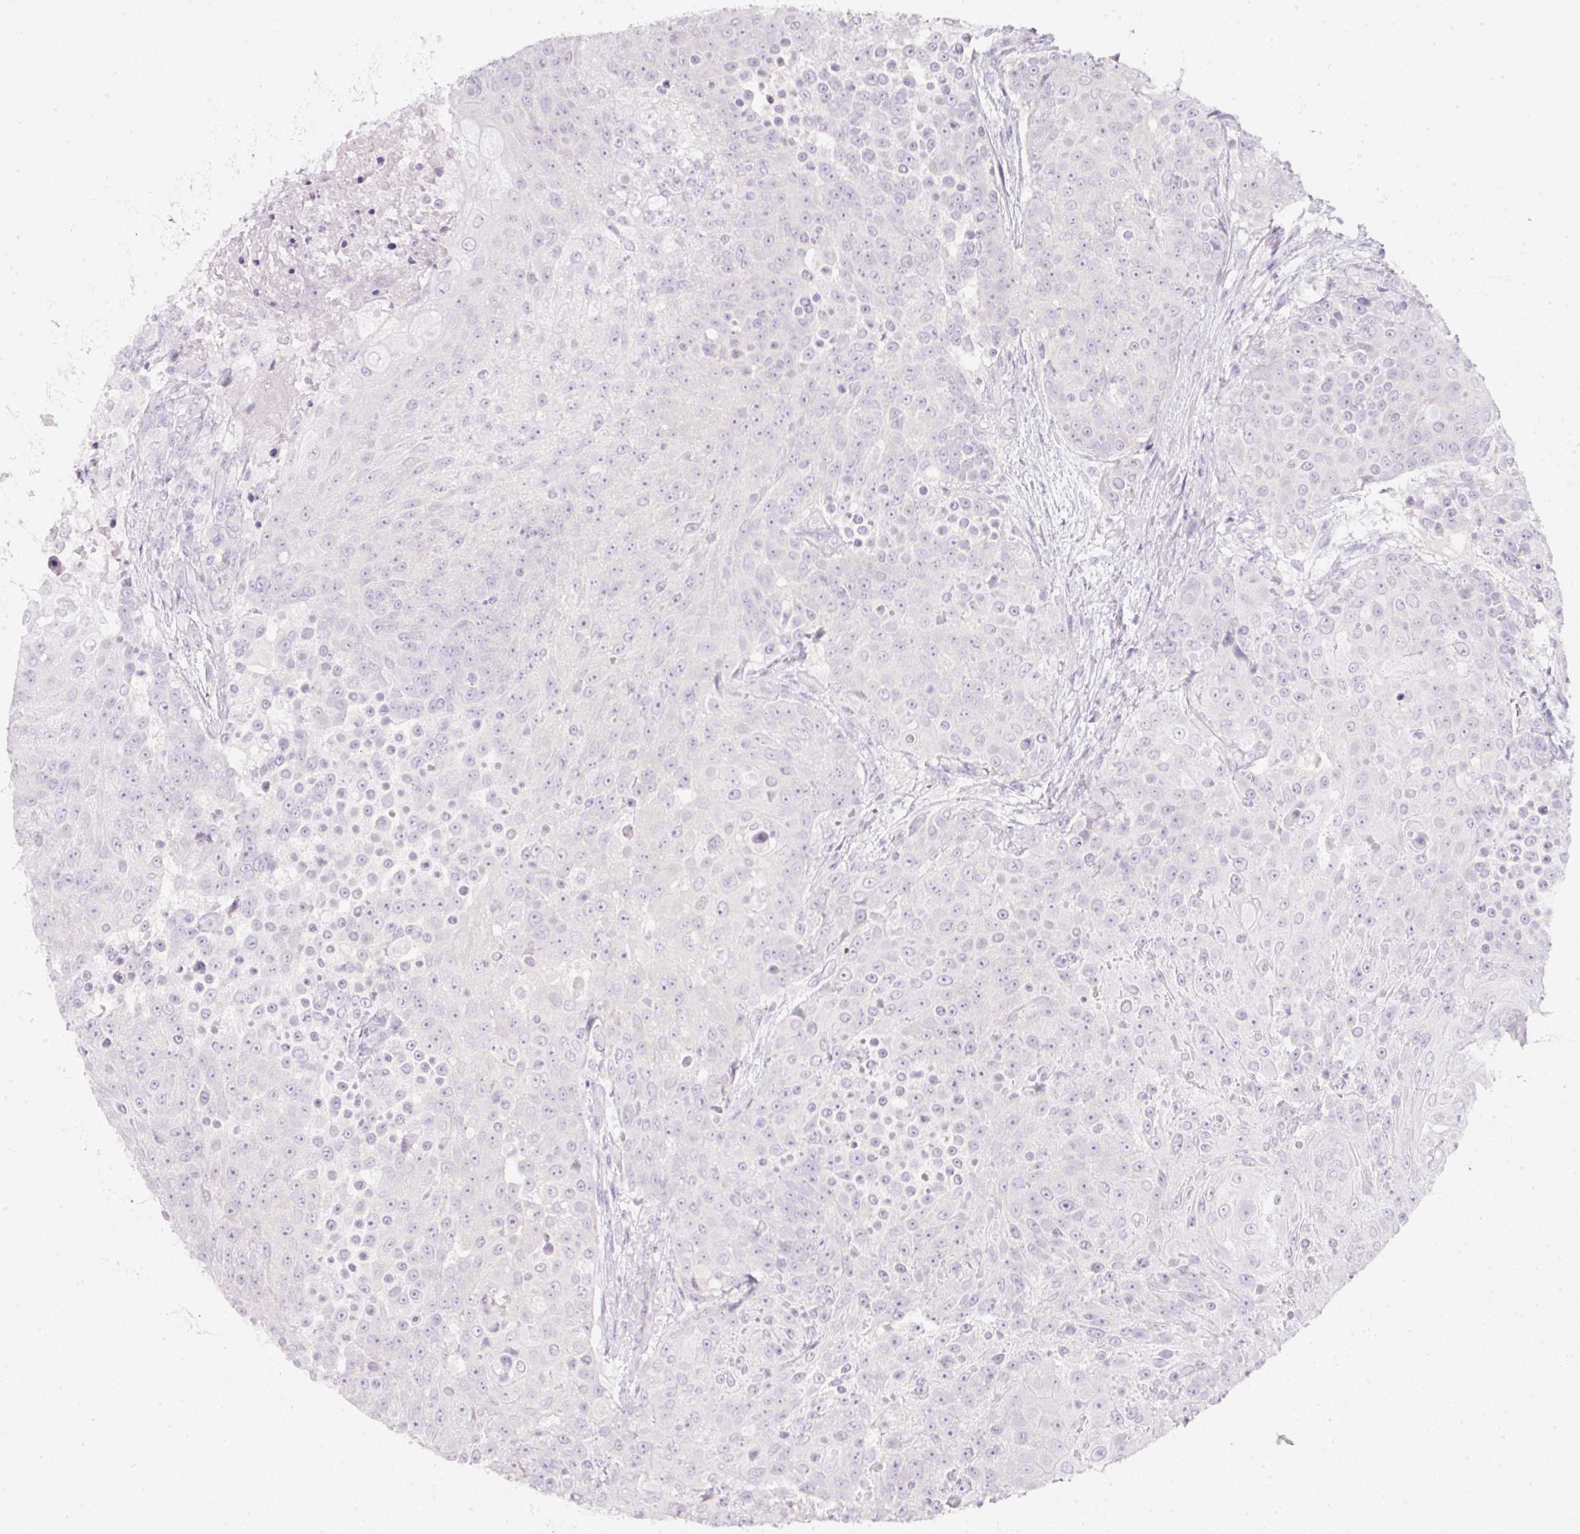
{"staining": {"intensity": "negative", "quantity": "none", "location": "none"}, "tissue": "urothelial cancer", "cell_type": "Tumor cells", "image_type": "cancer", "snomed": [{"axis": "morphology", "description": "Urothelial carcinoma, High grade"}, {"axis": "topography", "description": "Urinary bladder"}], "caption": "Immunohistochemical staining of high-grade urothelial carcinoma reveals no significant staining in tumor cells.", "gene": "SLC2A2", "patient": {"sex": "female", "age": 63}}